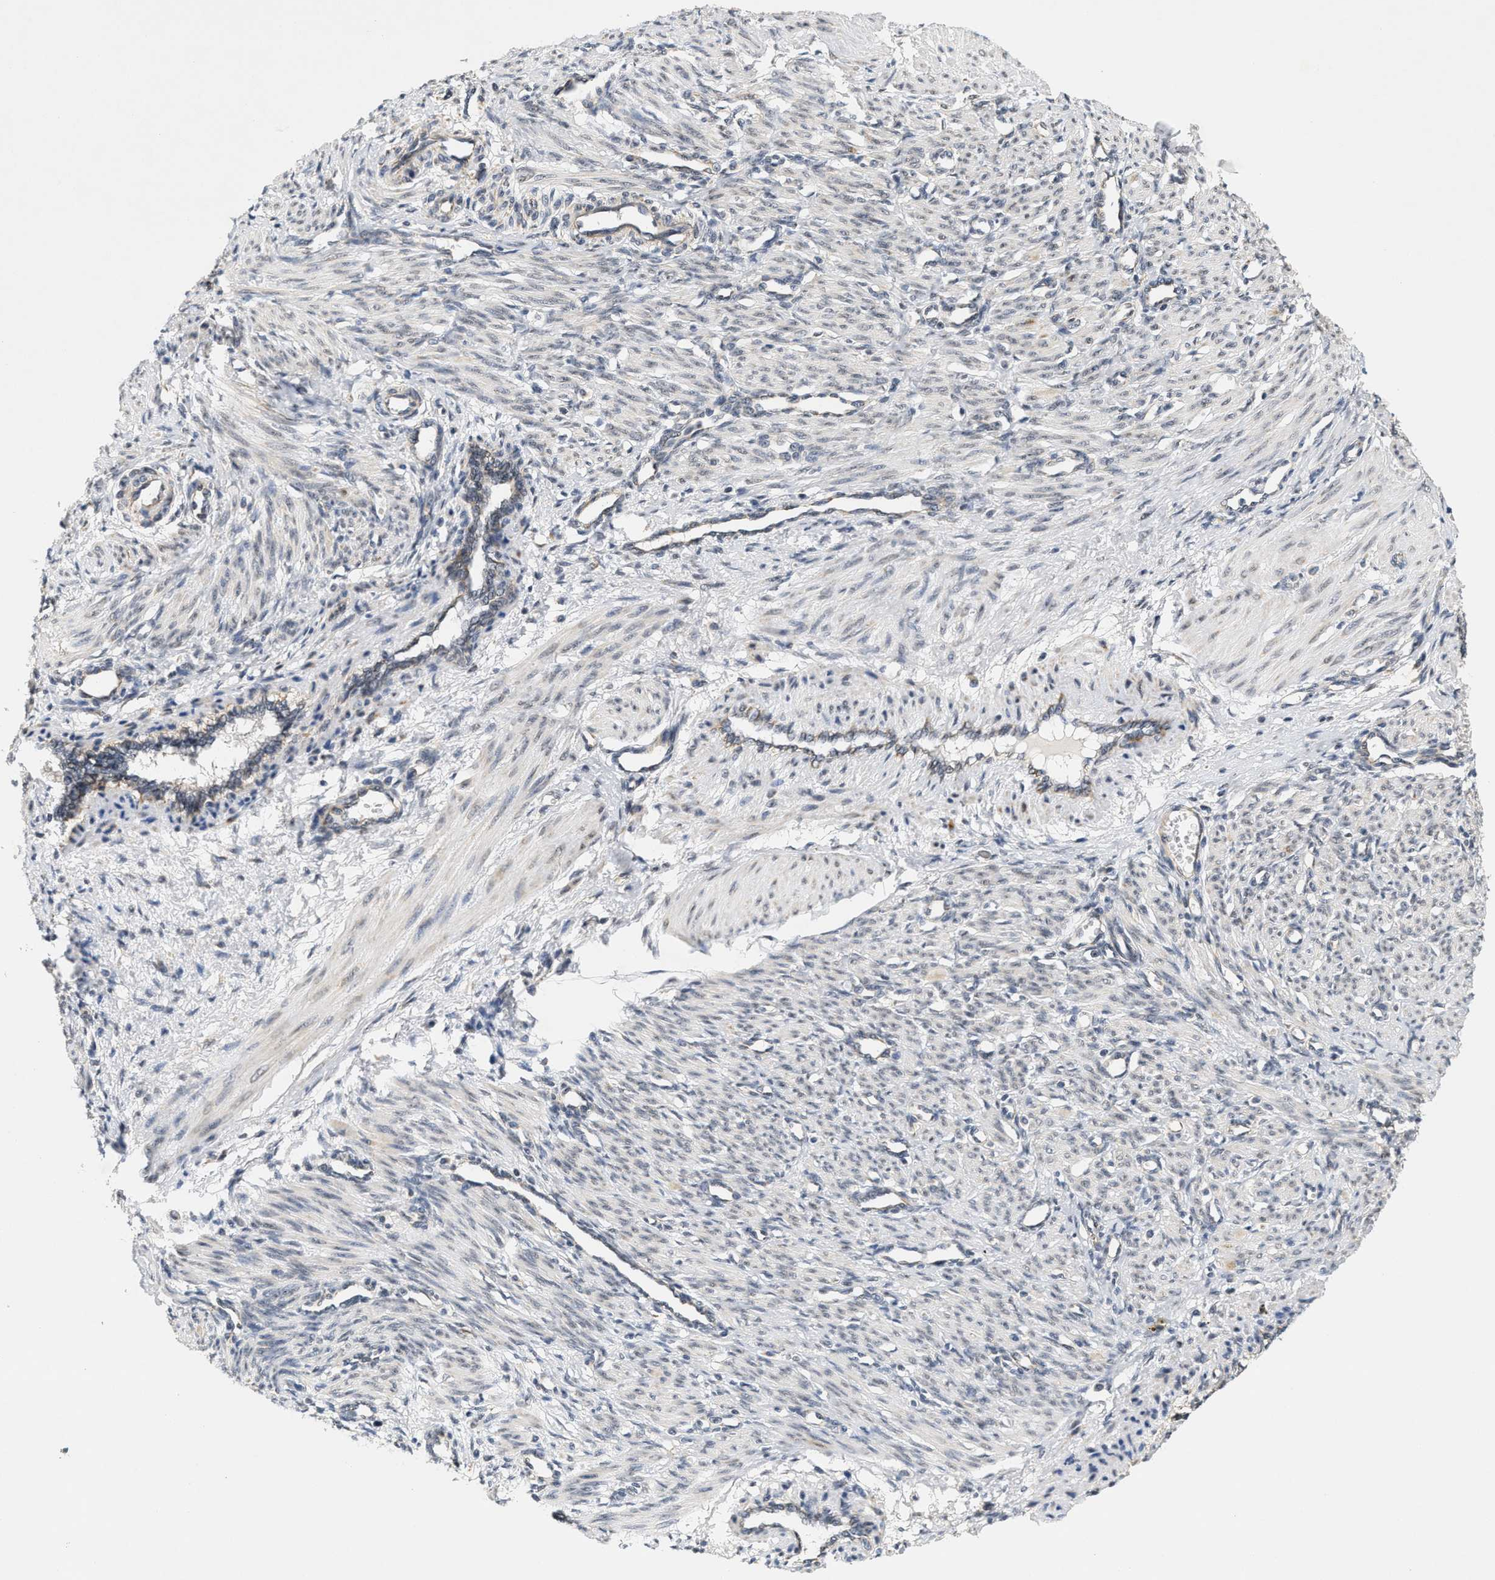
{"staining": {"intensity": "weak", "quantity": "25%-75%", "location": "nuclear"}, "tissue": "smooth muscle", "cell_type": "Smooth muscle cells", "image_type": "normal", "snomed": [{"axis": "morphology", "description": "Normal tissue, NOS"}, {"axis": "topography", "description": "Endometrium"}], "caption": "A photomicrograph of human smooth muscle stained for a protein reveals weak nuclear brown staining in smooth muscle cells. The protein of interest is shown in brown color, while the nuclei are stained blue.", "gene": "GIGYF1", "patient": {"sex": "female", "age": 33}}